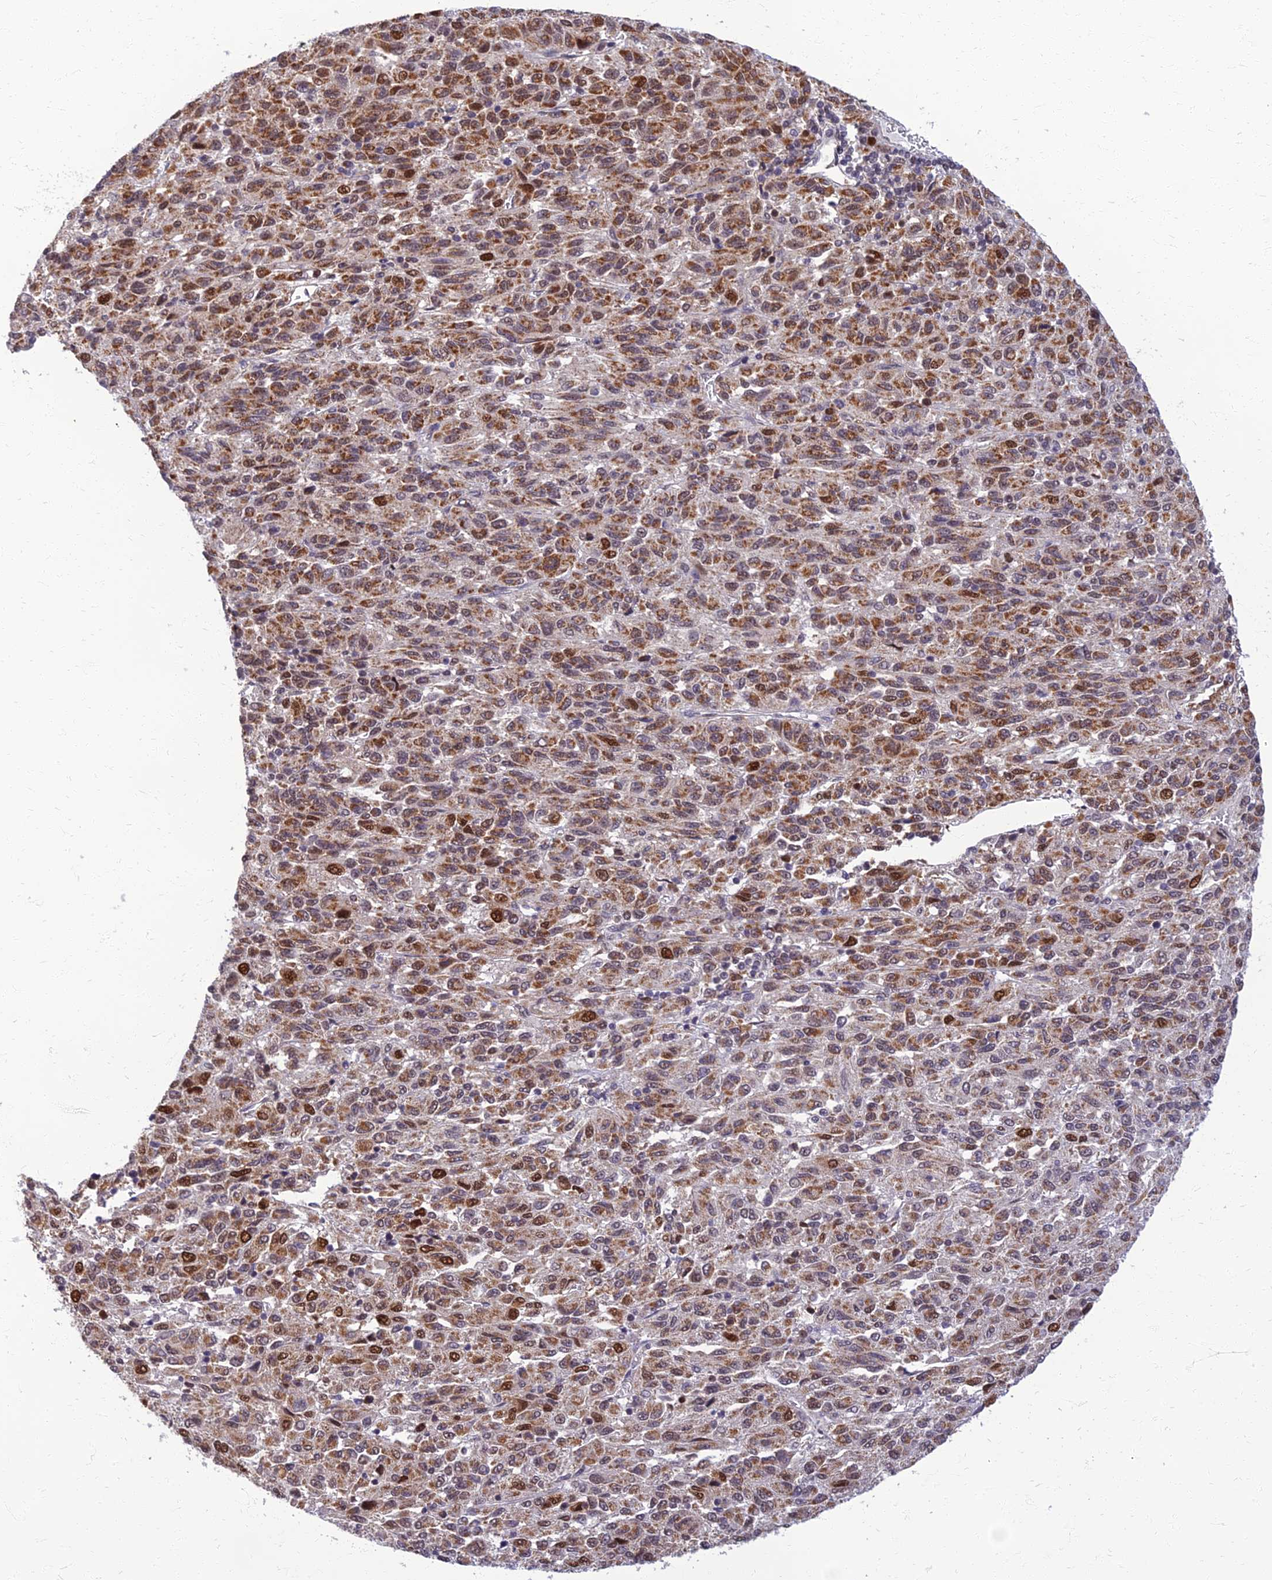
{"staining": {"intensity": "moderate", "quantity": ">75%", "location": "cytoplasmic/membranous,nuclear"}, "tissue": "melanoma", "cell_type": "Tumor cells", "image_type": "cancer", "snomed": [{"axis": "morphology", "description": "Malignant melanoma, Metastatic site"}, {"axis": "topography", "description": "Lung"}], "caption": "A brown stain shows moderate cytoplasmic/membranous and nuclear staining of a protein in malignant melanoma (metastatic site) tumor cells.", "gene": "EARS2", "patient": {"sex": "male", "age": 64}}